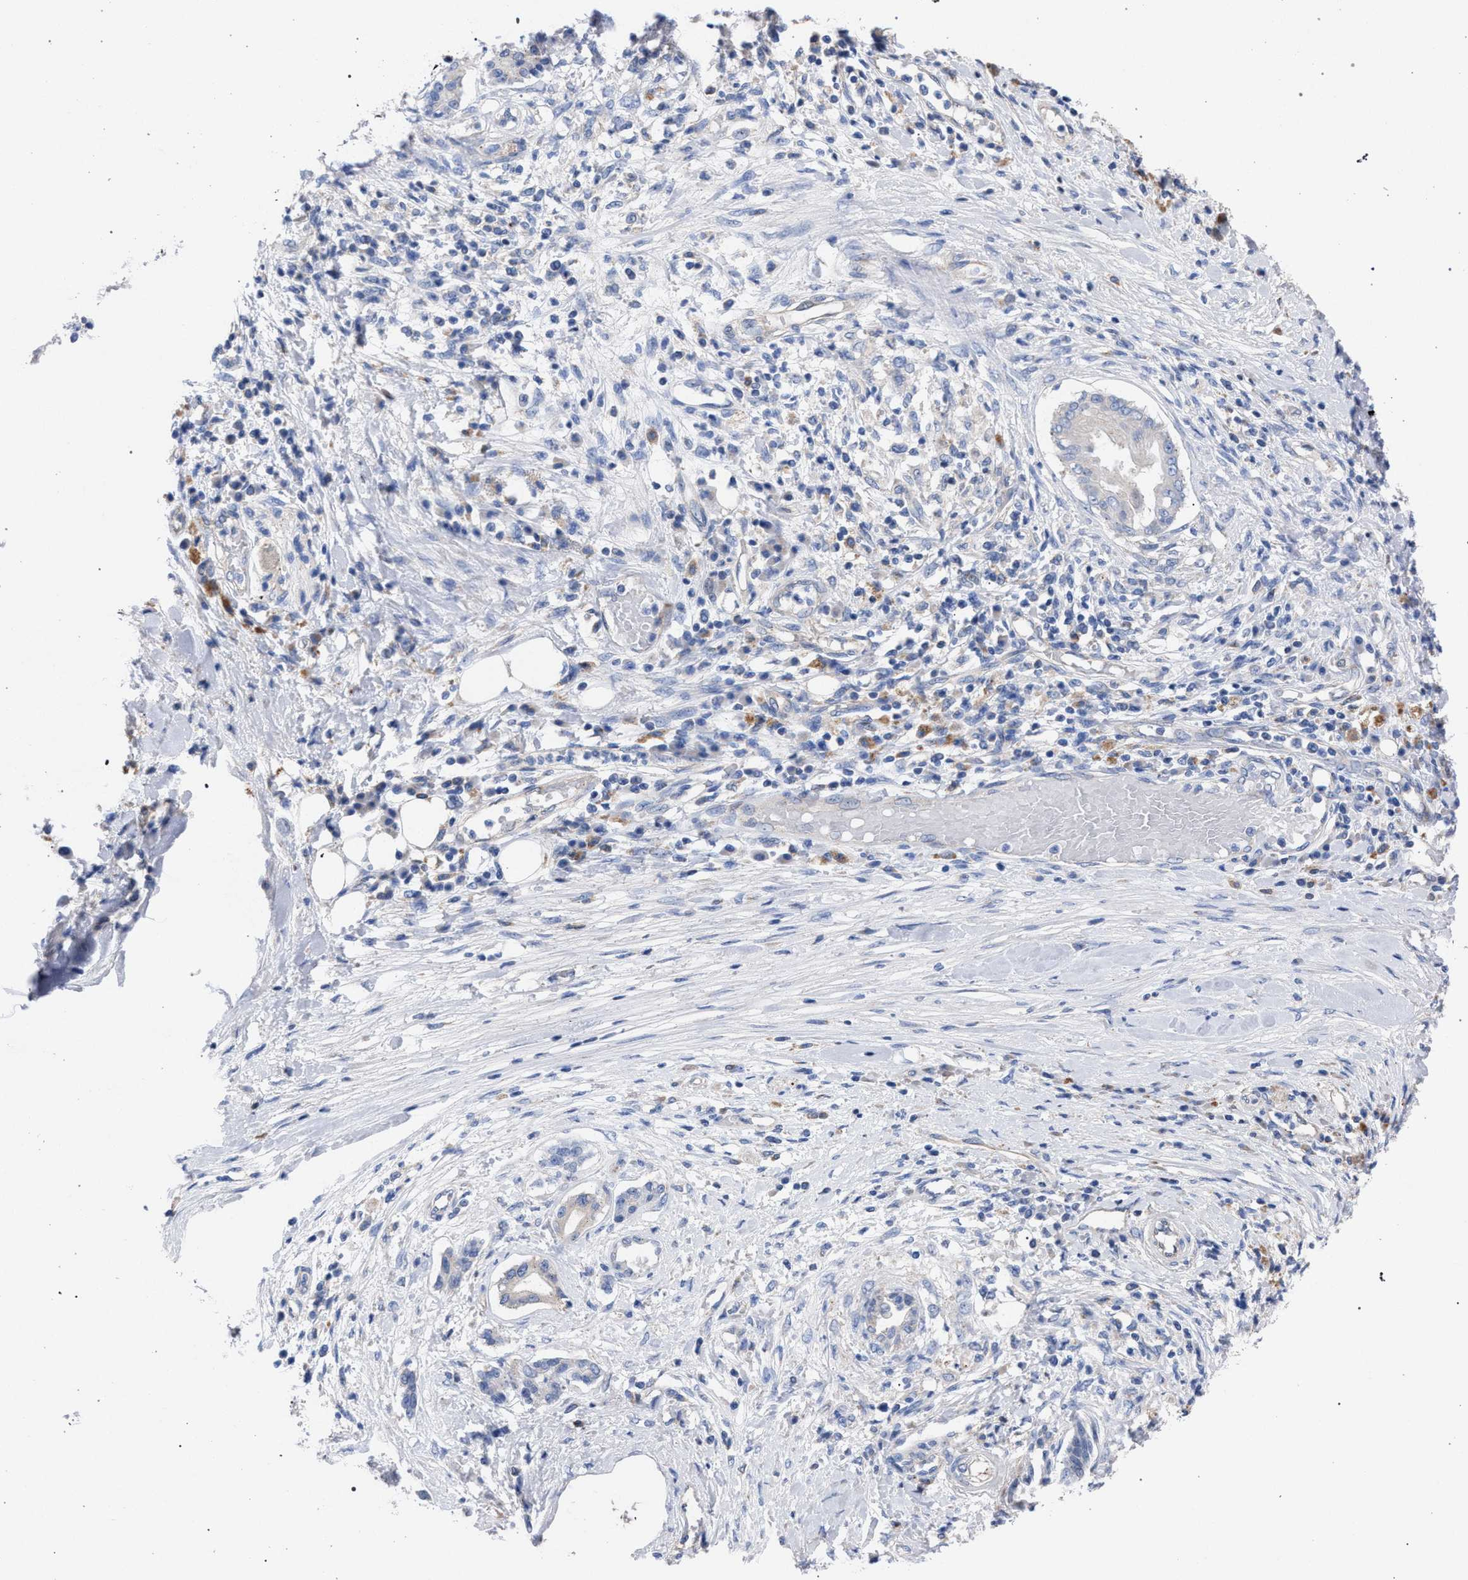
{"staining": {"intensity": "negative", "quantity": "none", "location": "none"}, "tissue": "pancreatic cancer", "cell_type": "Tumor cells", "image_type": "cancer", "snomed": [{"axis": "morphology", "description": "Adenocarcinoma, NOS"}, {"axis": "topography", "description": "Pancreas"}], "caption": "A high-resolution image shows immunohistochemistry (IHC) staining of pancreatic cancer (adenocarcinoma), which demonstrates no significant positivity in tumor cells.", "gene": "GMPR", "patient": {"sex": "female", "age": 56}}